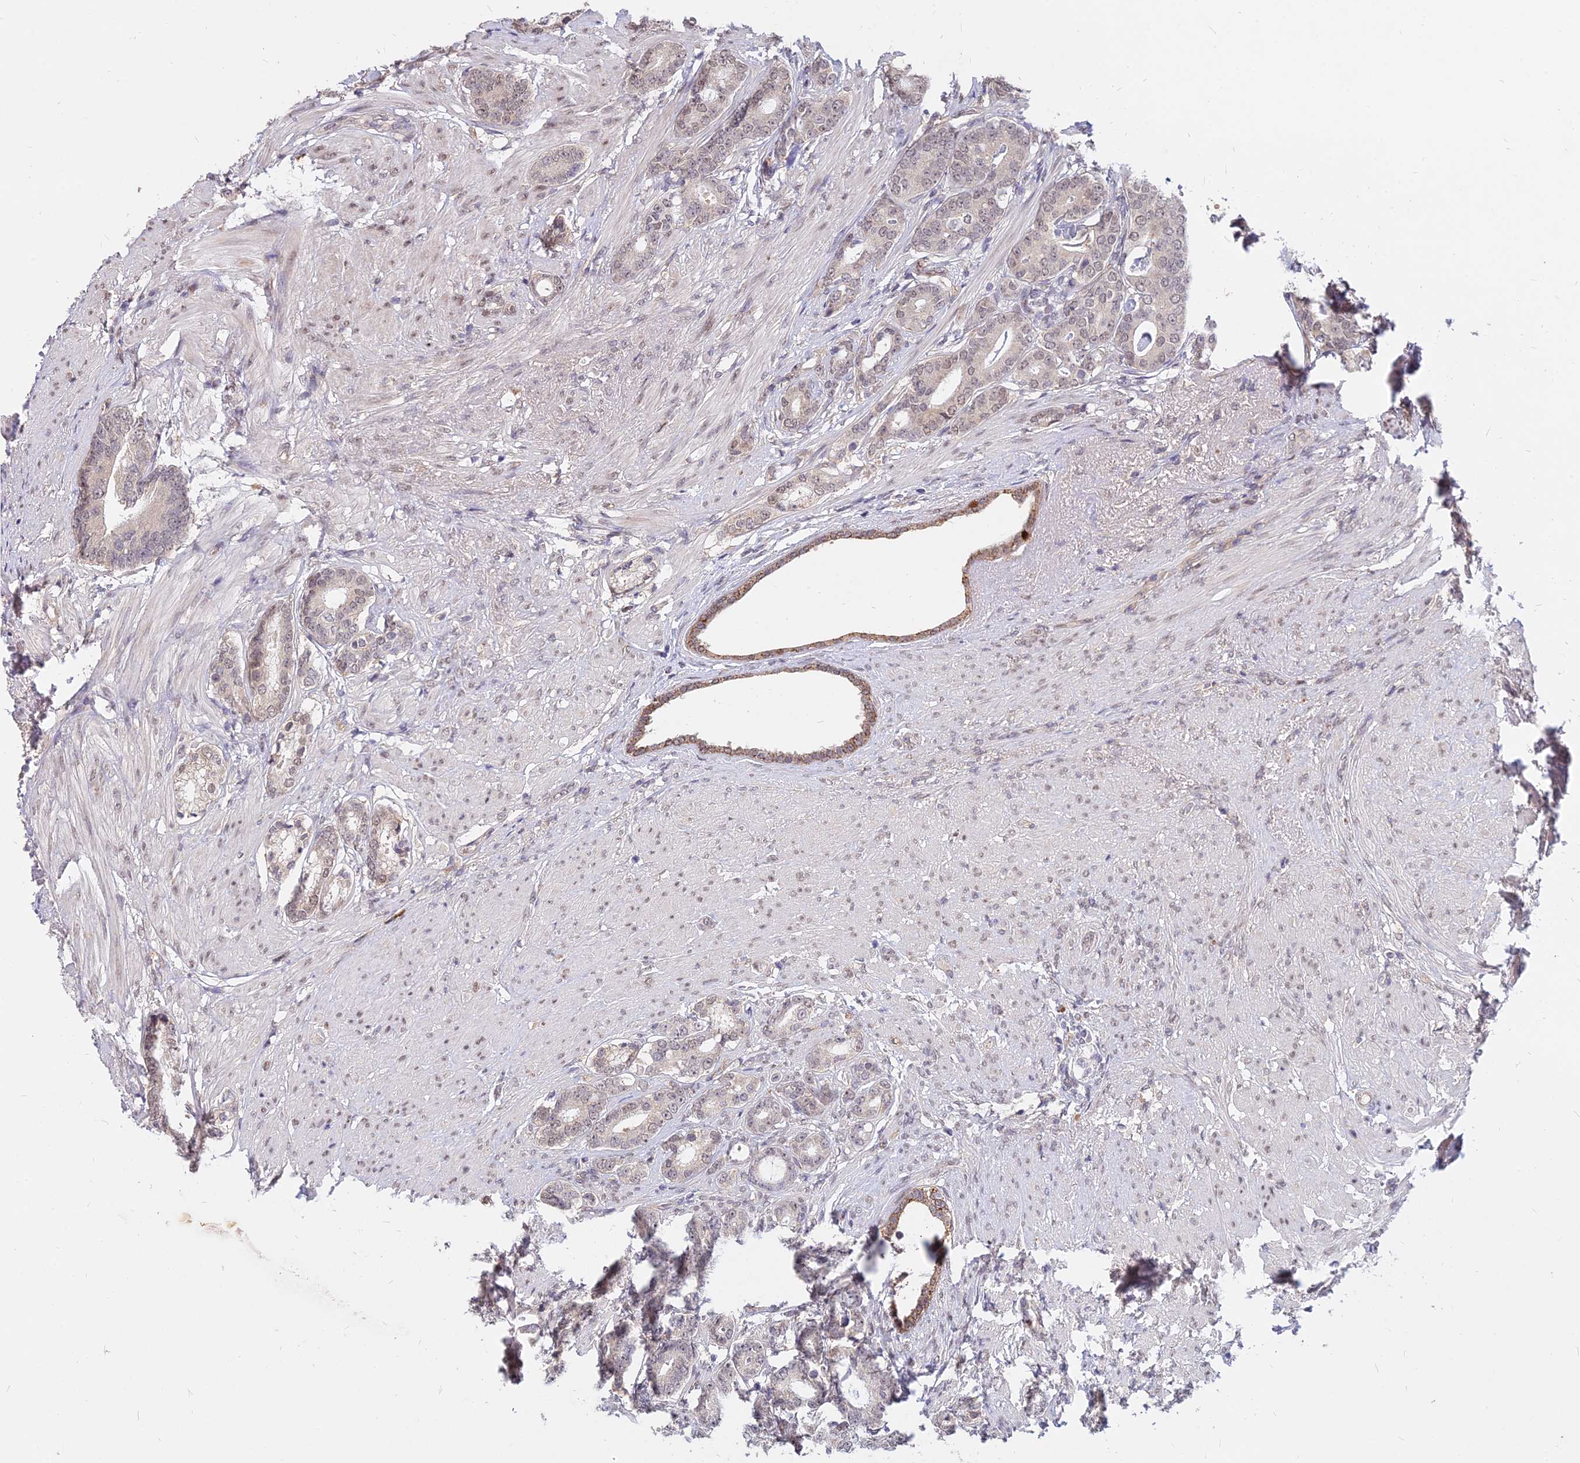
{"staining": {"intensity": "weak", "quantity": ">75%", "location": "nuclear"}, "tissue": "prostate cancer", "cell_type": "Tumor cells", "image_type": "cancer", "snomed": [{"axis": "morphology", "description": "Adenocarcinoma, Low grade"}, {"axis": "topography", "description": "Prostate"}], "caption": "High-power microscopy captured an immunohistochemistry (IHC) photomicrograph of prostate cancer, revealing weak nuclear expression in approximately >75% of tumor cells.", "gene": "C11orf68", "patient": {"sex": "male", "age": 71}}